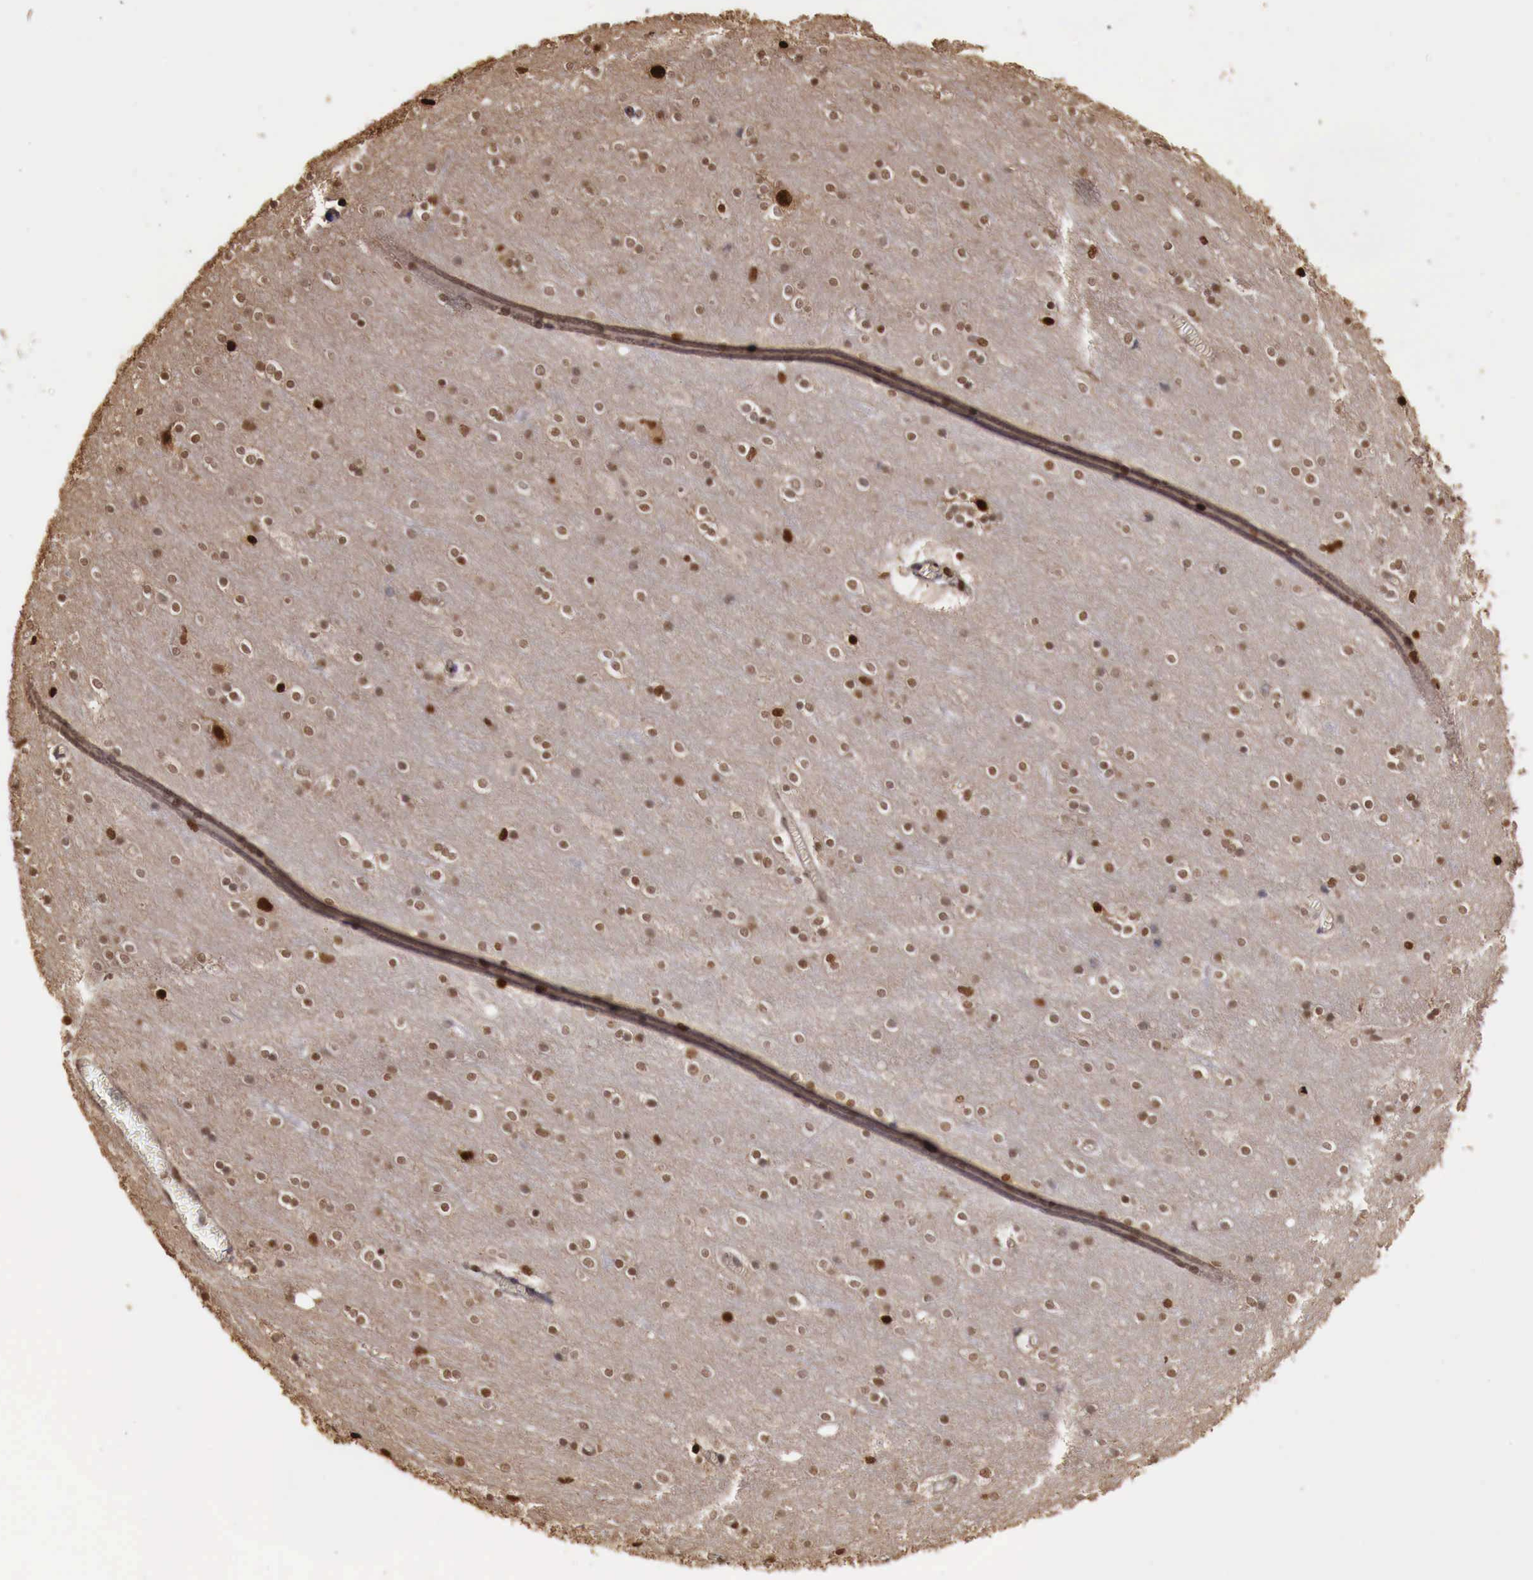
{"staining": {"intensity": "weak", "quantity": ">75%", "location": "cytoplasmic/membranous"}, "tissue": "cerebral cortex", "cell_type": "Endothelial cells", "image_type": "normal", "snomed": [{"axis": "morphology", "description": "Normal tissue, NOS"}, {"axis": "topography", "description": "Cerebral cortex"}], "caption": "This micrograph exhibits immunohistochemistry (IHC) staining of unremarkable human cerebral cortex, with low weak cytoplasmic/membranous staining in about >75% of endothelial cells.", "gene": "KHDRBS2", "patient": {"sex": "female", "age": 54}}